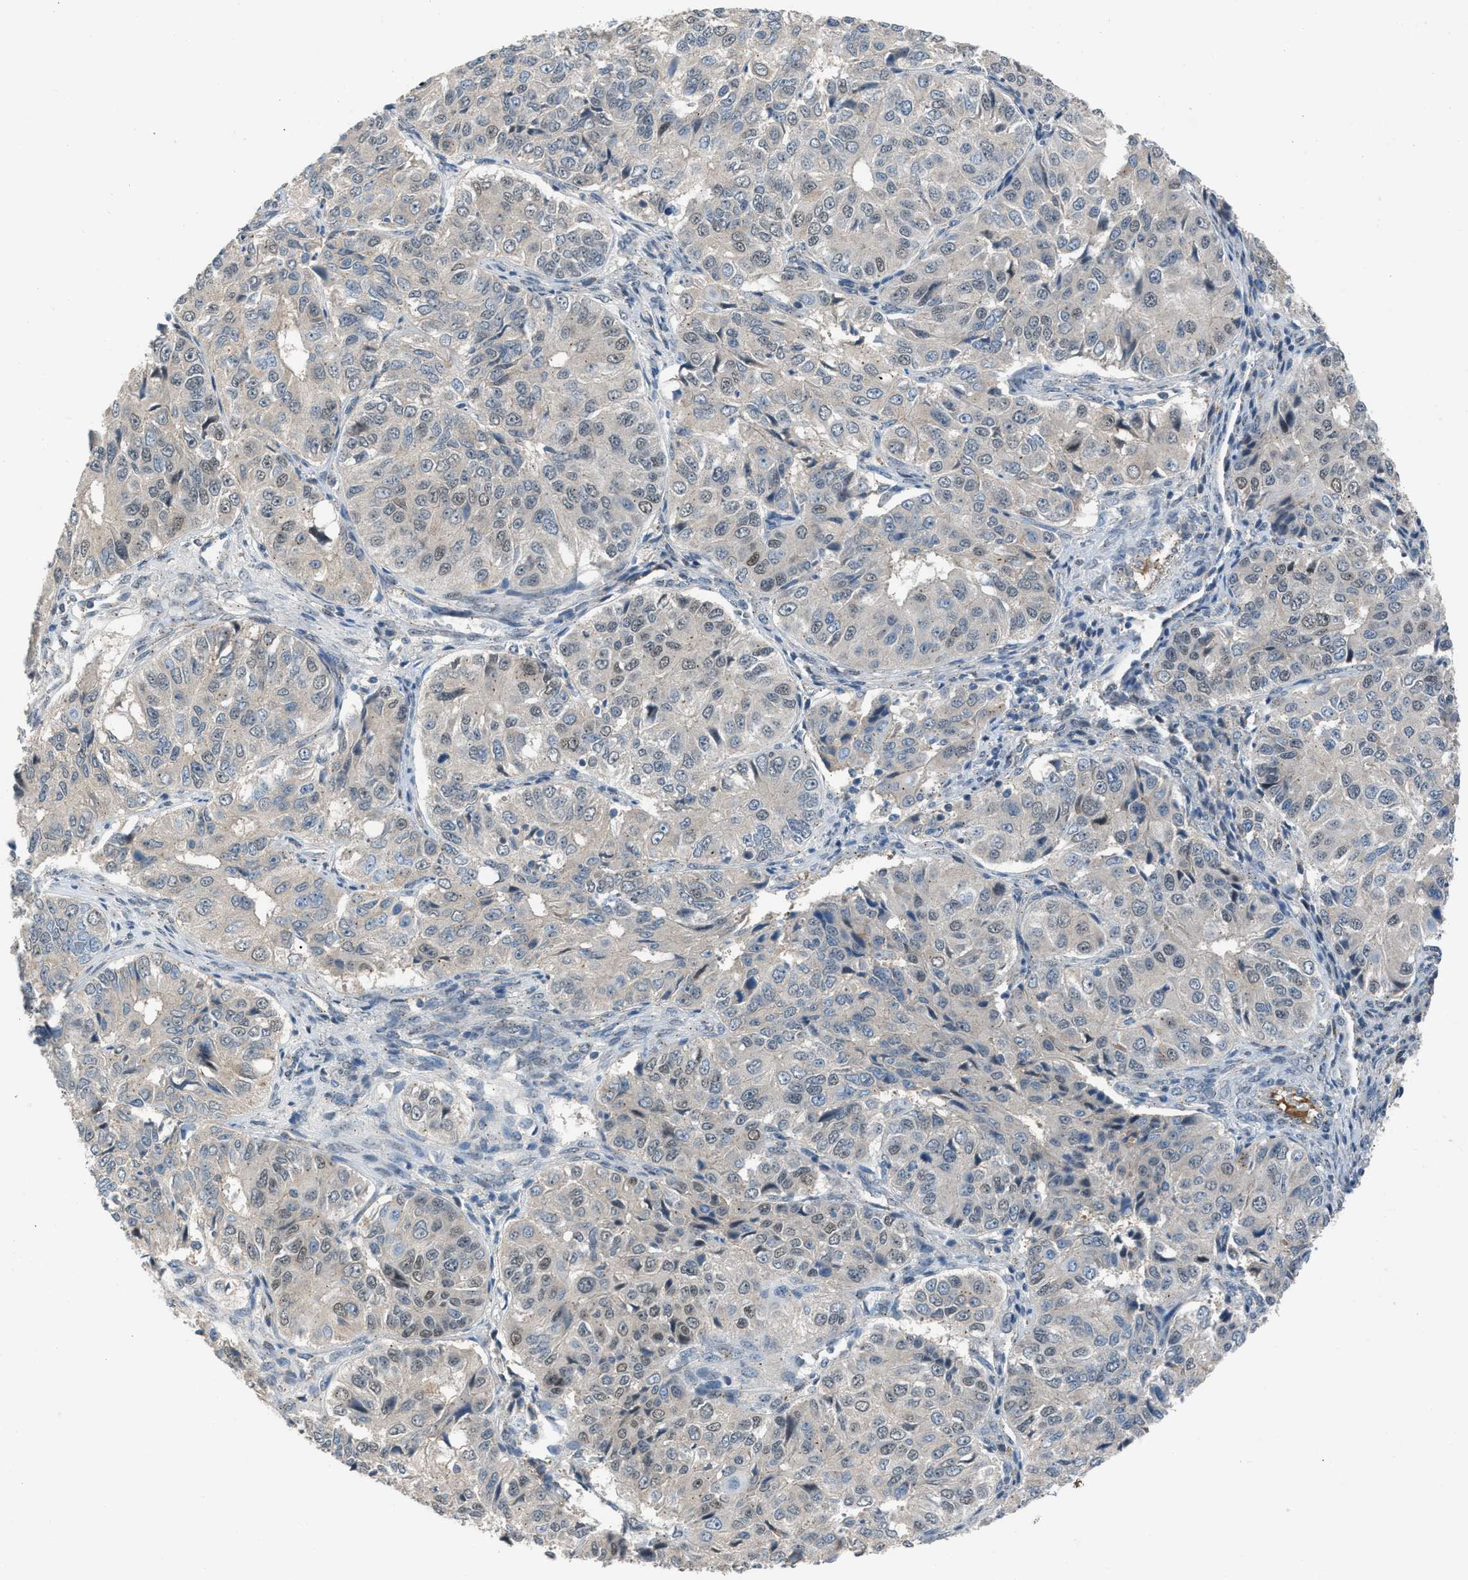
{"staining": {"intensity": "weak", "quantity": "<25%", "location": "nuclear"}, "tissue": "ovarian cancer", "cell_type": "Tumor cells", "image_type": "cancer", "snomed": [{"axis": "morphology", "description": "Carcinoma, endometroid"}, {"axis": "topography", "description": "Ovary"}], "caption": "High magnification brightfield microscopy of ovarian cancer stained with DAB (brown) and counterstained with hematoxylin (blue): tumor cells show no significant staining.", "gene": "CRTC1", "patient": {"sex": "female", "age": 51}}